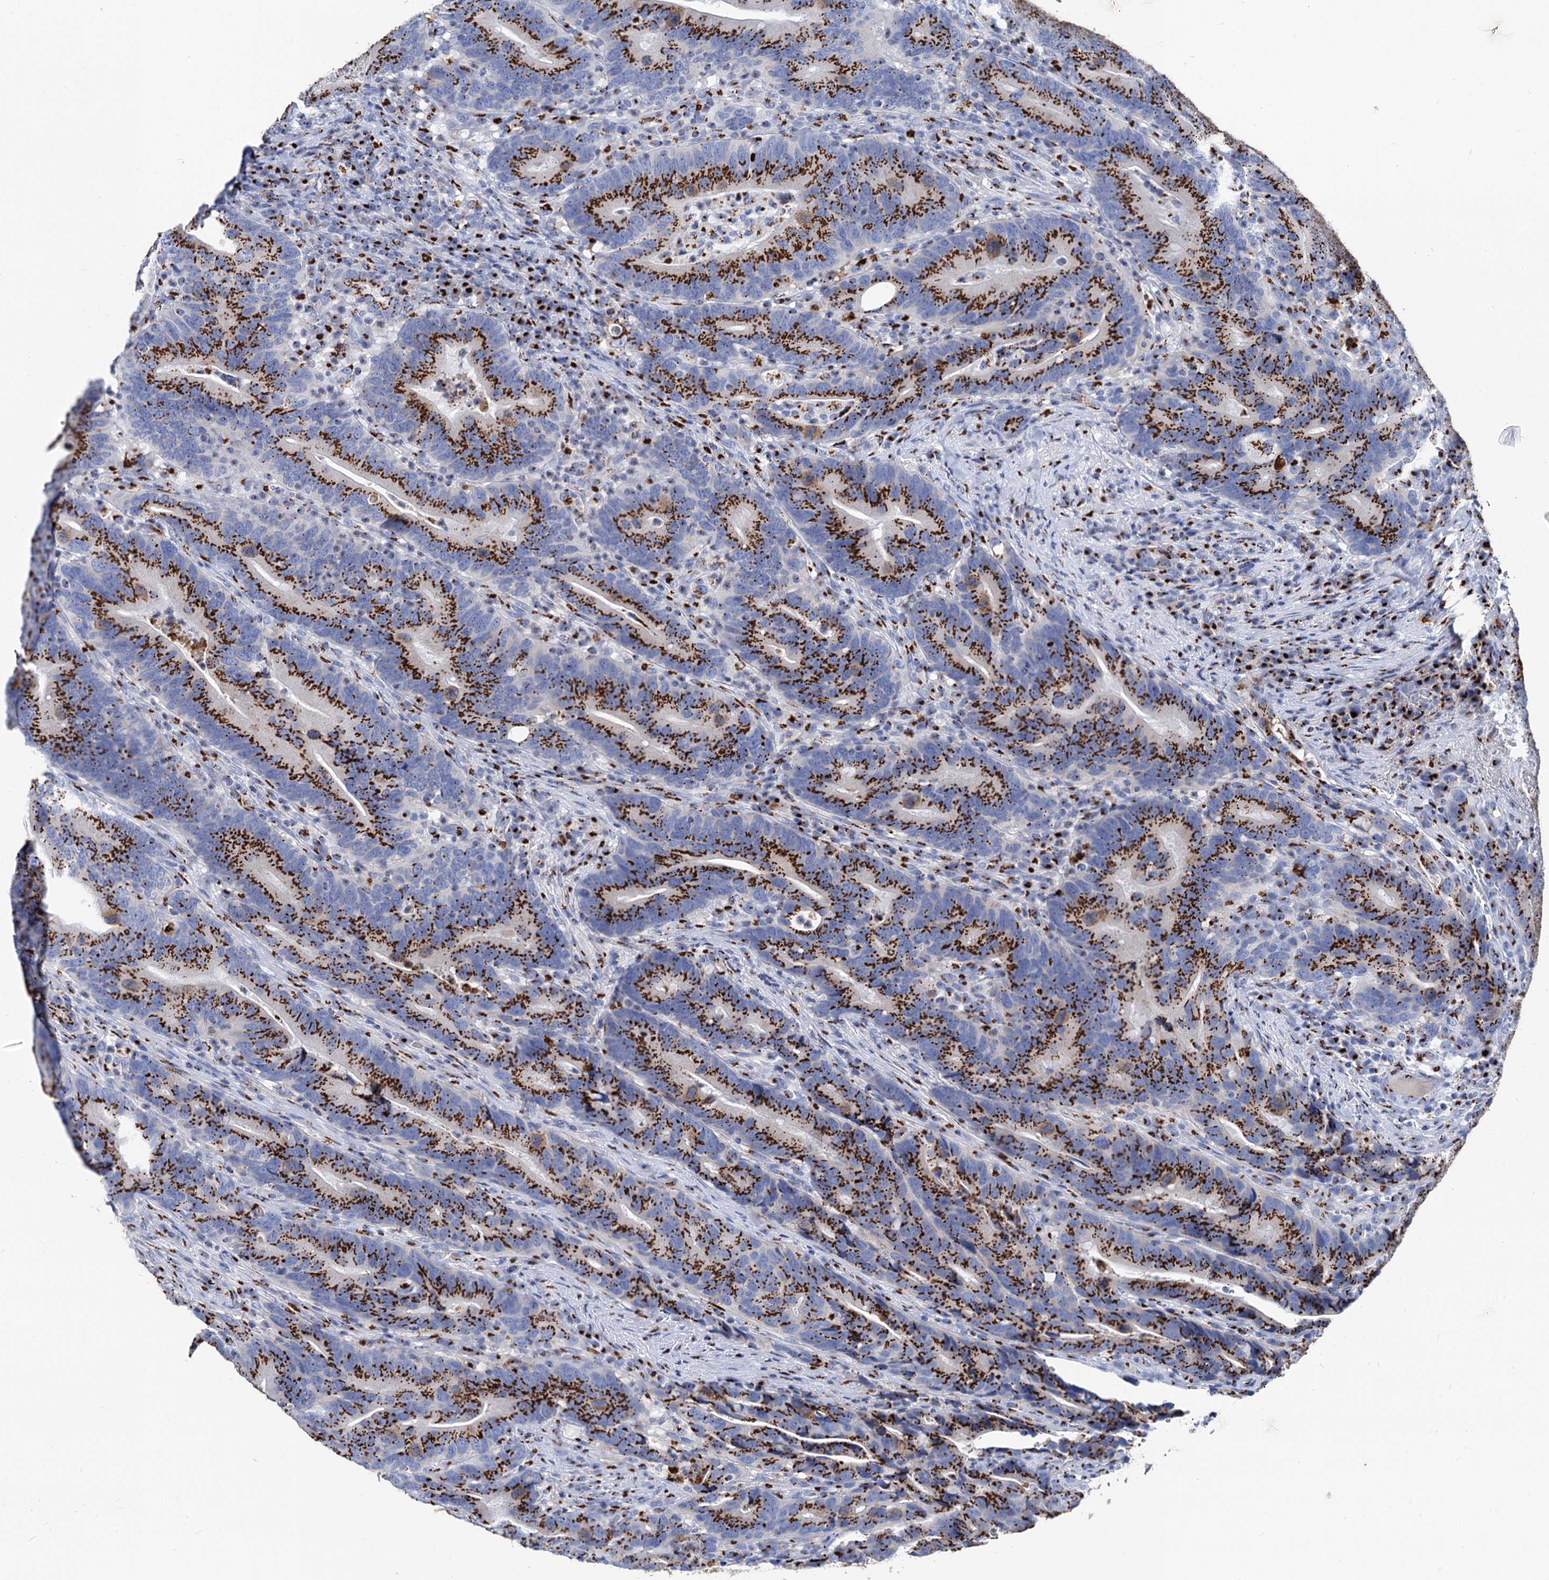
{"staining": {"intensity": "strong", "quantity": ">75%", "location": "cytoplasmic/membranous"}, "tissue": "colorectal cancer", "cell_type": "Tumor cells", "image_type": "cancer", "snomed": [{"axis": "morphology", "description": "Adenocarcinoma, NOS"}, {"axis": "topography", "description": "Colon"}], "caption": "IHC staining of colorectal cancer, which reveals high levels of strong cytoplasmic/membranous expression in about >75% of tumor cells indicating strong cytoplasmic/membranous protein positivity. The staining was performed using DAB (brown) for protein detection and nuclei were counterstained in hematoxylin (blue).", "gene": "TM9SF3", "patient": {"sex": "female", "age": 66}}